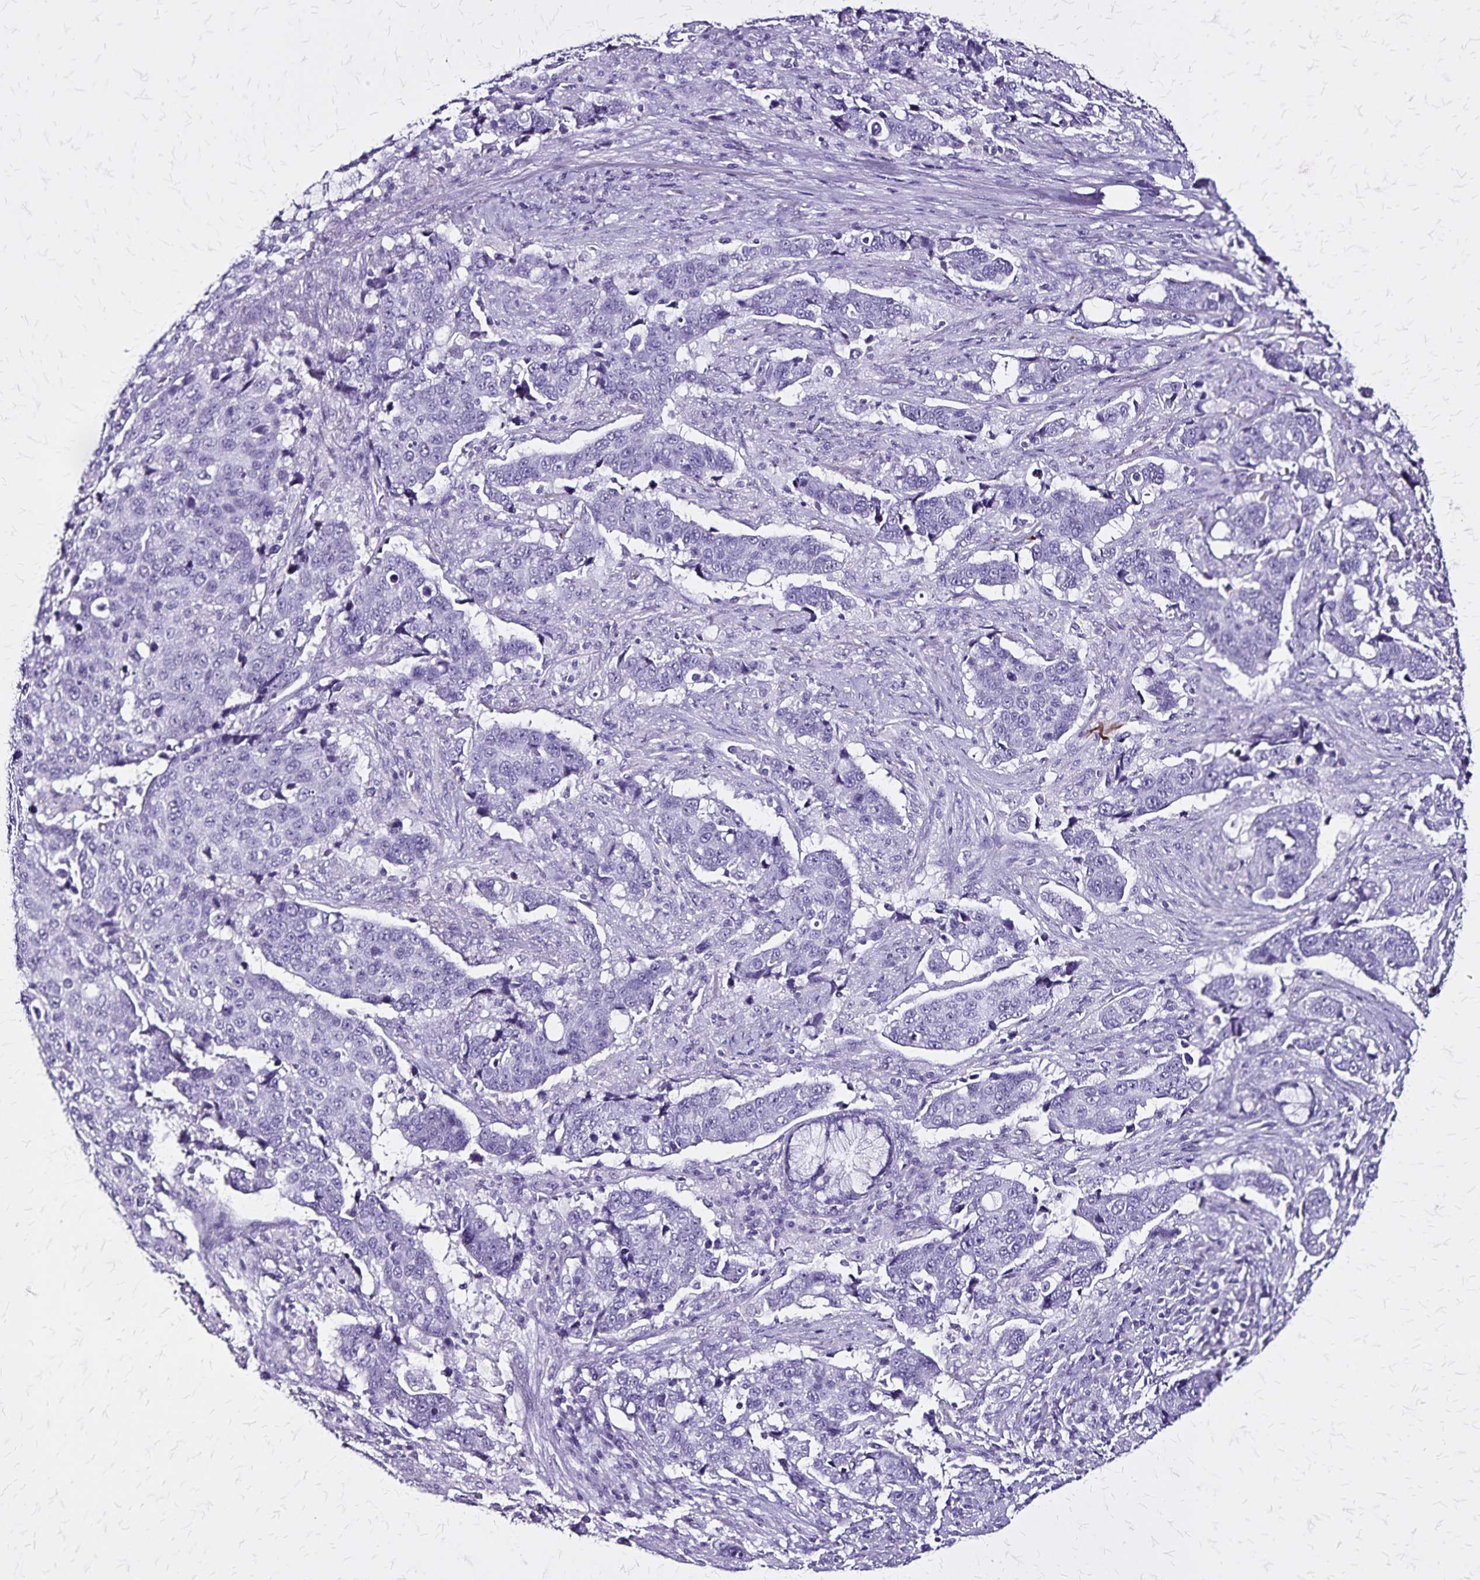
{"staining": {"intensity": "negative", "quantity": "none", "location": "none"}, "tissue": "lung cancer", "cell_type": "Tumor cells", "image_type": "cancer", "snomed": [{"axis": "morphology", "description": "Squamous cell carcinoma, NOS"}, {"axis": "topography", "description": "Lymph node"}, {"axis": "topography", "description": "Lung"}], "caption": "Immunohistochemistry micrograph of neoplastic tissue: human lung cancer stained with DAB demonstrates no significant protein expression in tumor cells. (DAB IHC with hematoxylin counter stain).", "gene": "KRT2", "patient": {"sex": "male", "age": 61}}